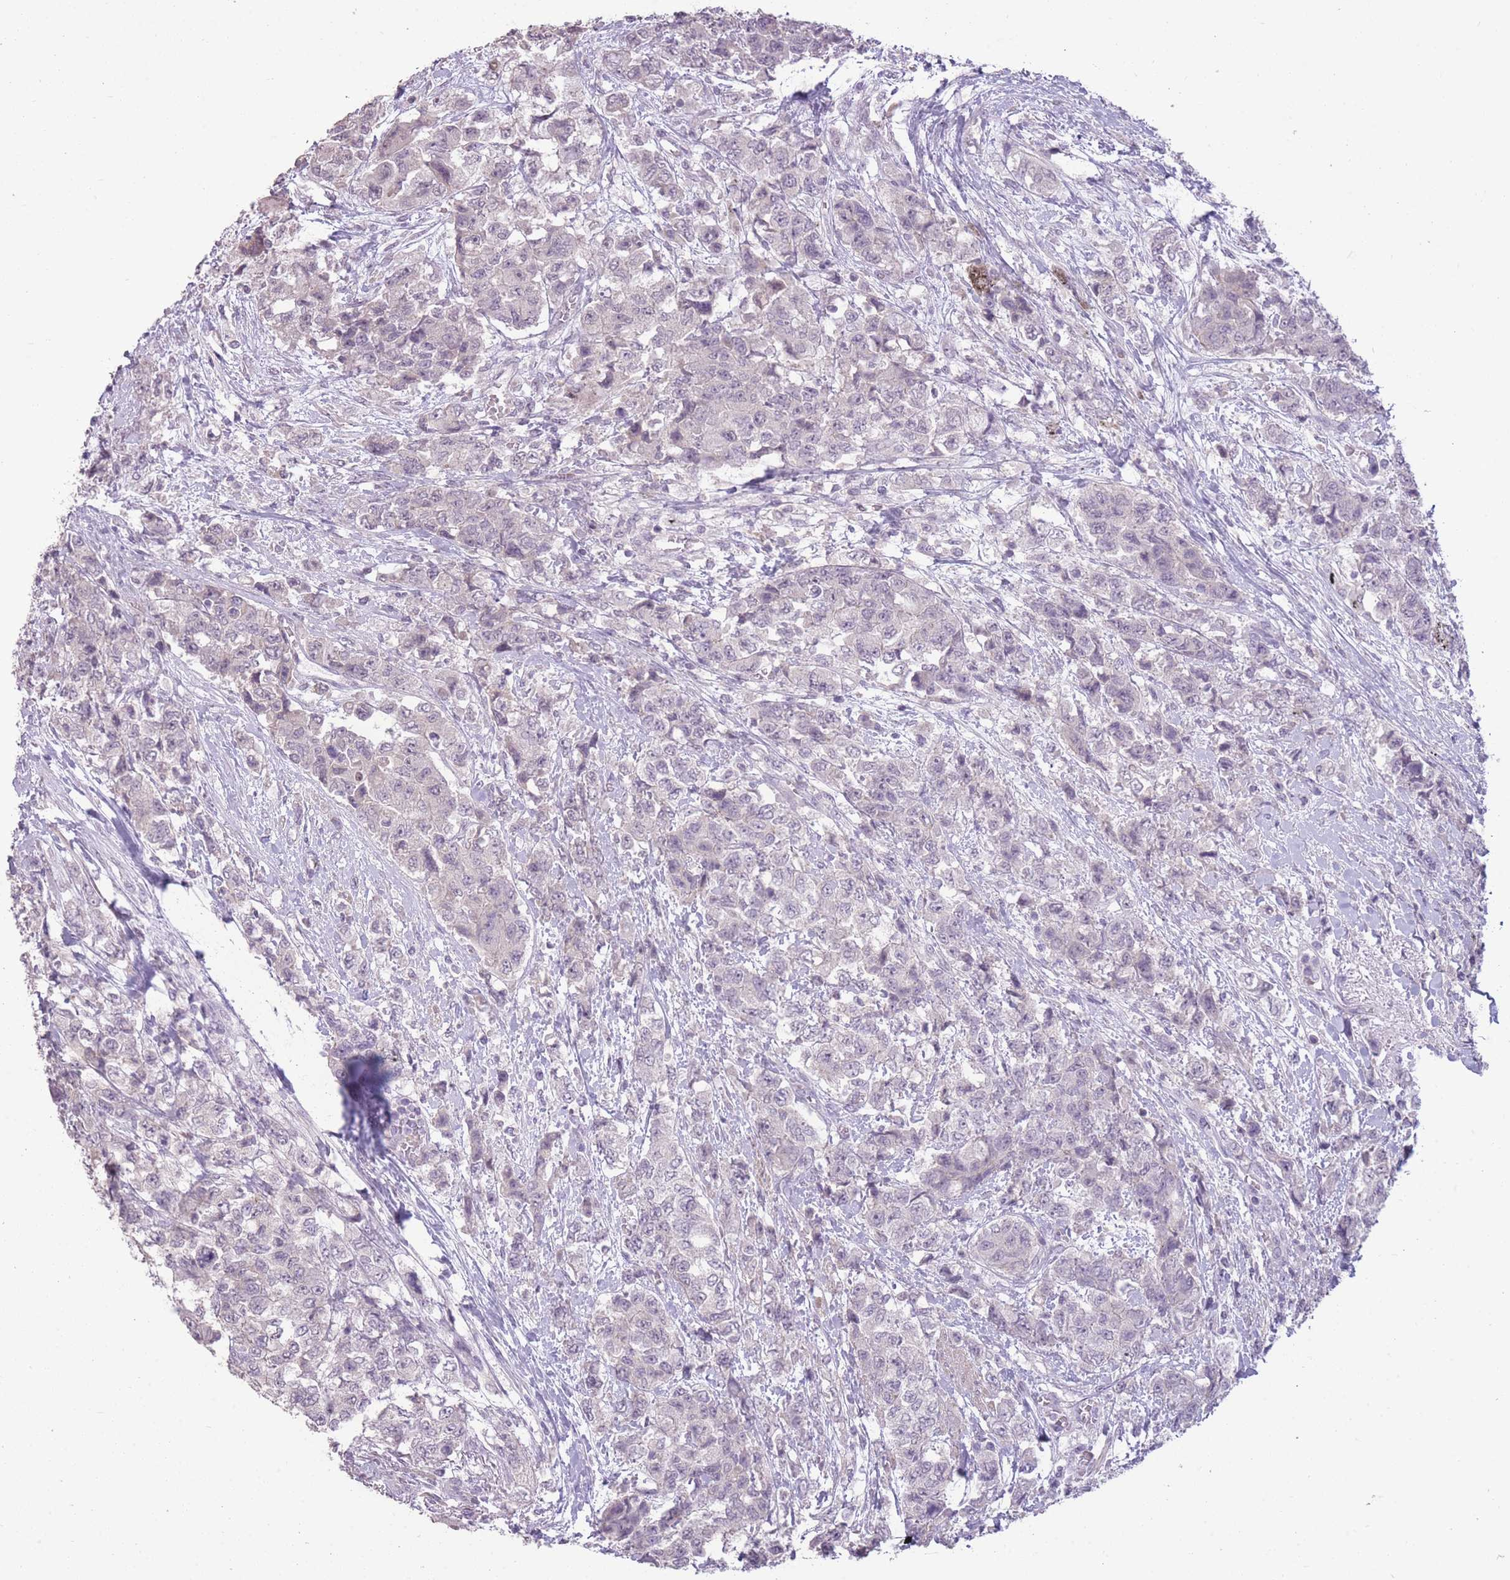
{"staining": {"intensity": "negative", "quantity": "none", "location": "none"}, "tissue": "urothelial cancer", "cell_type": "Tumor cells", "image_type": "cancer", "snomed": [{"axis": "morphology", "description": "Urothelial carcinoma, High grade"}, {"axis": "topography", "description": "Urinary bladder"}], "caption": "DAB immunohistochemical staining of urothelial cancer displays no significant staining in tumor cells.", "gene": "ZBTB24", "patient": {"sex": "female", "age": 78}}